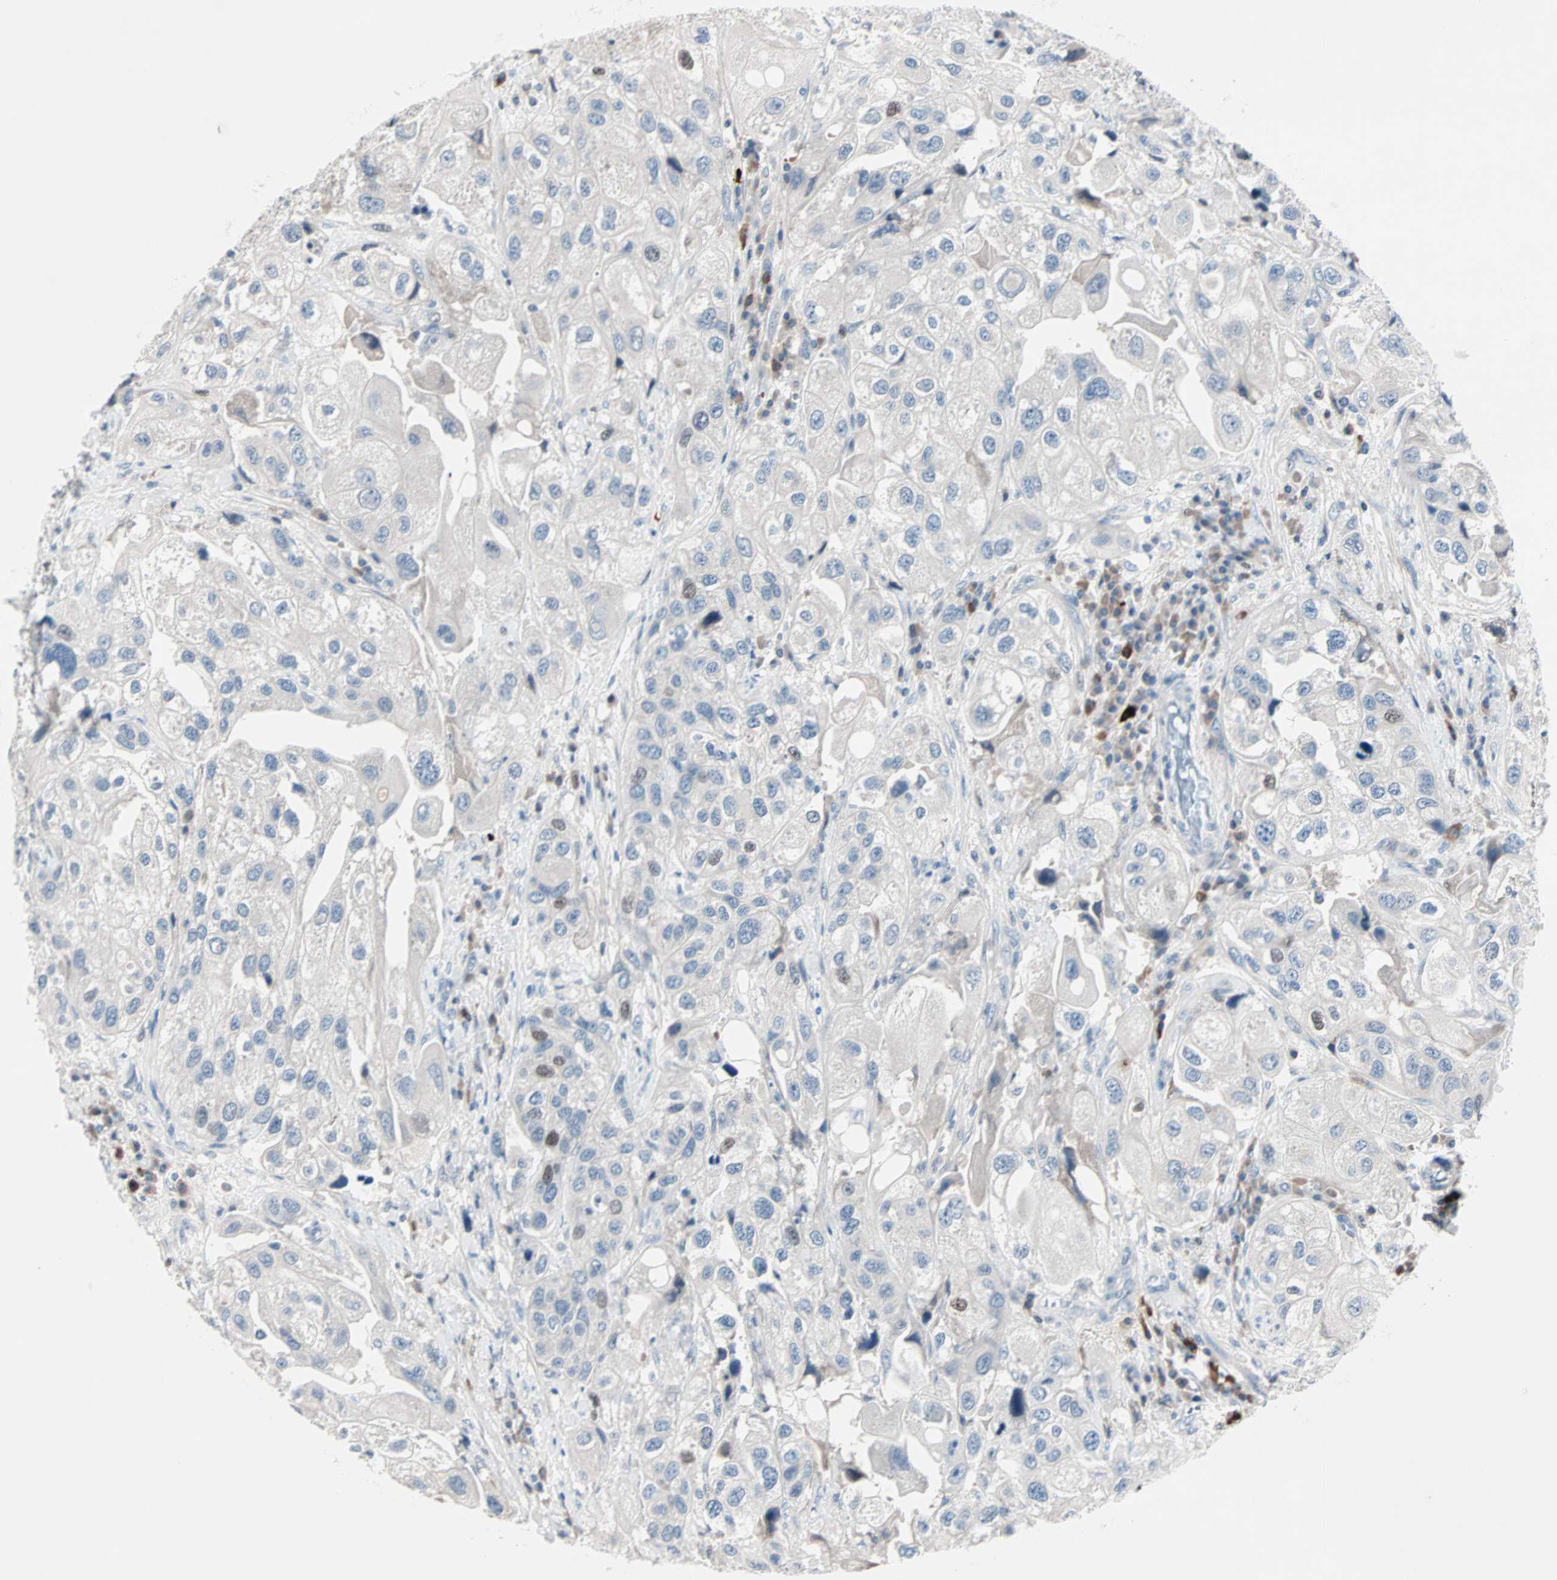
{"staining": {"intensity": "strong", "quantity": "<25%", "location": "nuclear"}, "tissue": "urothelial cancer", "cell_type": "Tumor cells", "image_type": "cancer", "snomed": [{"axis": "morphology", "description": "Urothelial carcinoma, High grade"}, {"axis": "topography", "description": "Urinary bladder"}], "caption": "Immunohistochemical staining of high-grade urothelial carcinoma shows strong nuclear protein expression in approximately <25% of tumor cells. The staining is performed using DAB (3,3'-diaminobenzidine) brown chromogen to label protein expression. The nuclei are counter-stained blue using hematoxylin.", "gene": "CCNE2", "patient": {"sex": "female", "age": 64}}